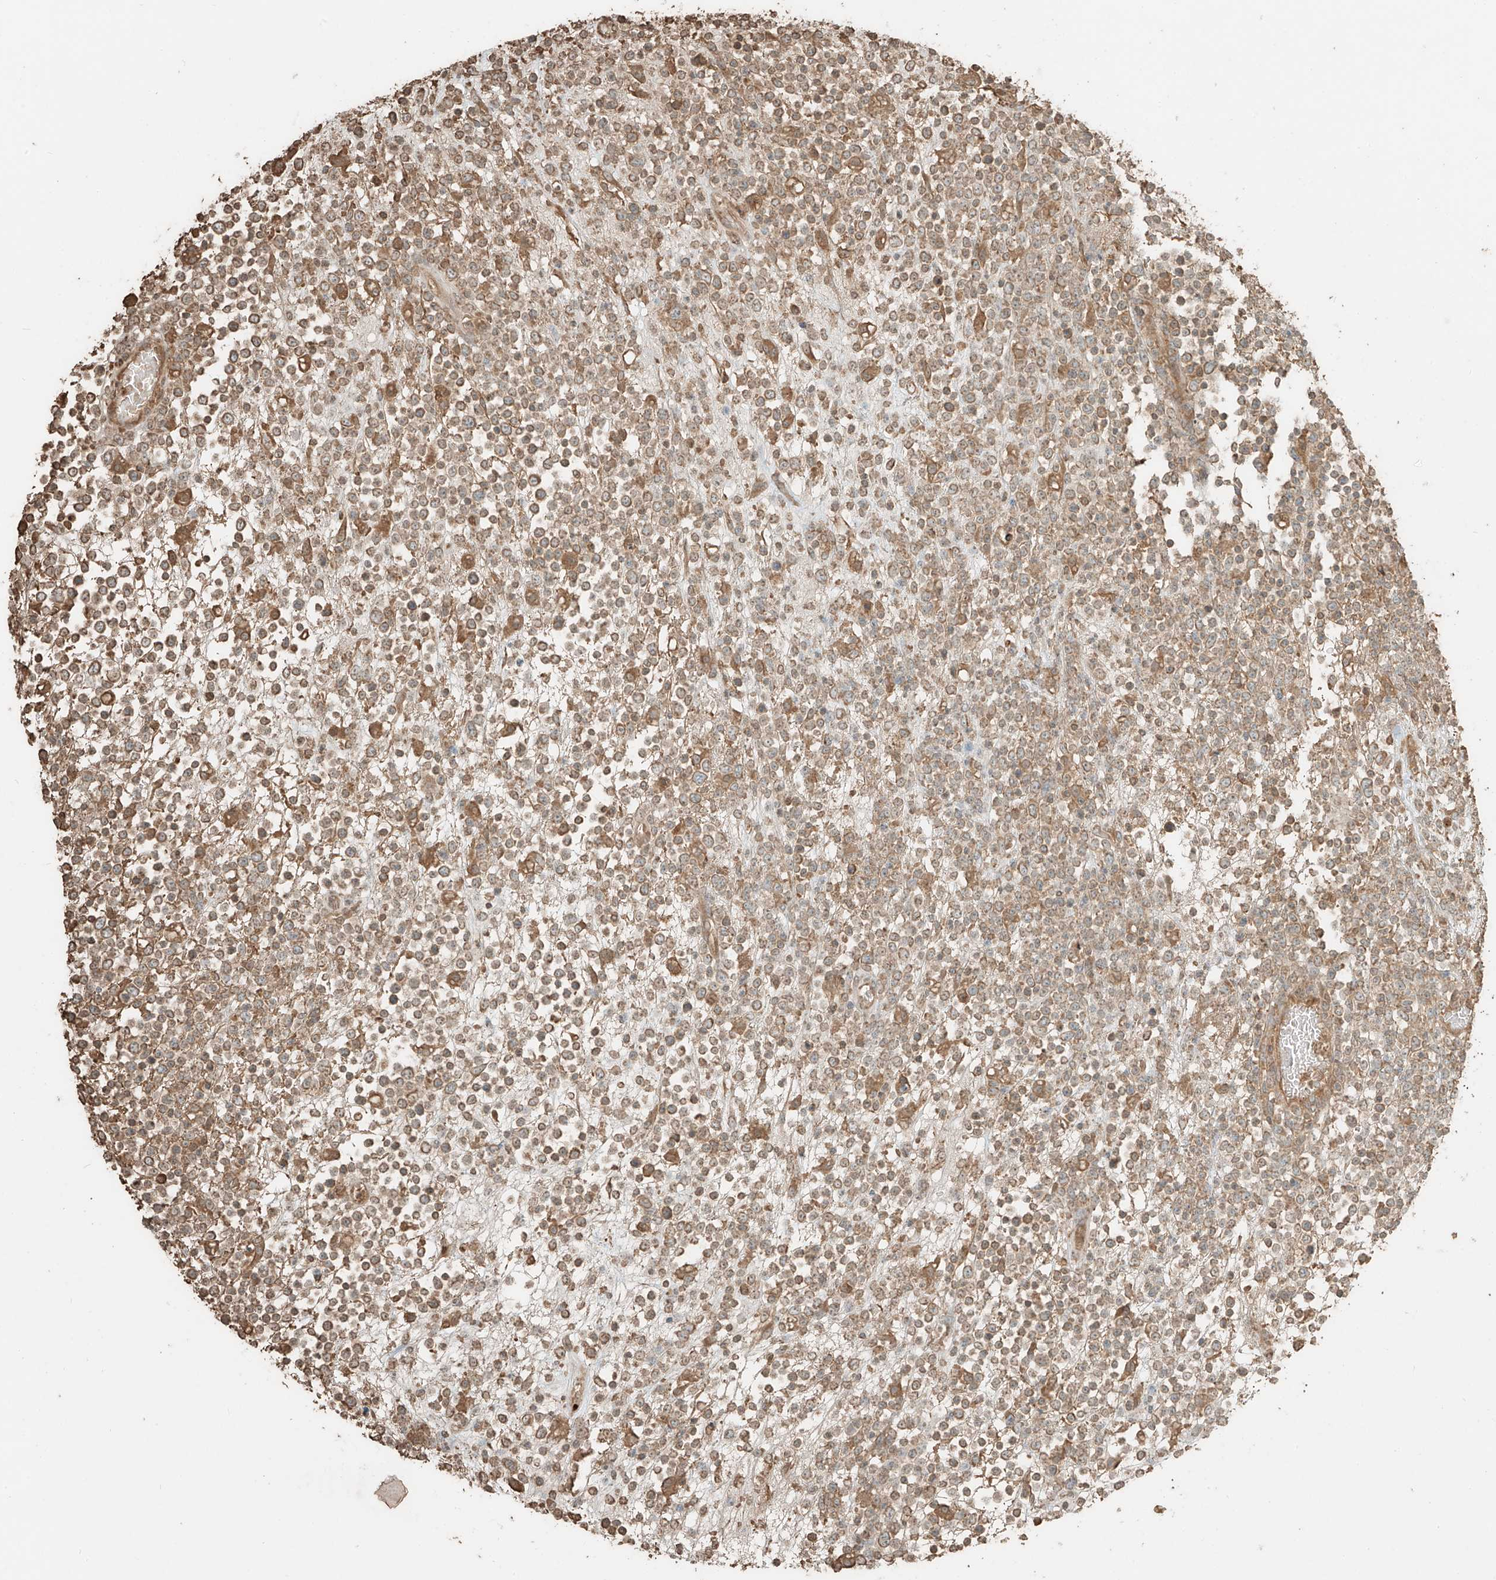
{"staining": {"intensity": "weak", "quantity": ">75%", "location": "cytoplasmic/membranous"}, "tissue": "lymphoma", "cell_type": "Tumor cells", "image_type": "cancer", "snomed": [{"axis": "morphology", "description": "Malignant lymphoma, non-Hodgkin's type, High grade"}, {"axis": "topography", "description": "Colon"}], "caption": "High-power microscopy captured an immunohistochemistry photomicrograph of malignant lymphoma, non-Hodgkin's type (high-grade), revealing weak cytoplasmic/membranous positivity in approximately >75% of tumor cells. The protein is stained brown, and the nuclei are stained in blue (DAB IHC with brightfield microscopy, high magnification).", "gene": "RFTN2", "patient": {"sex": "female", "age": 53}}